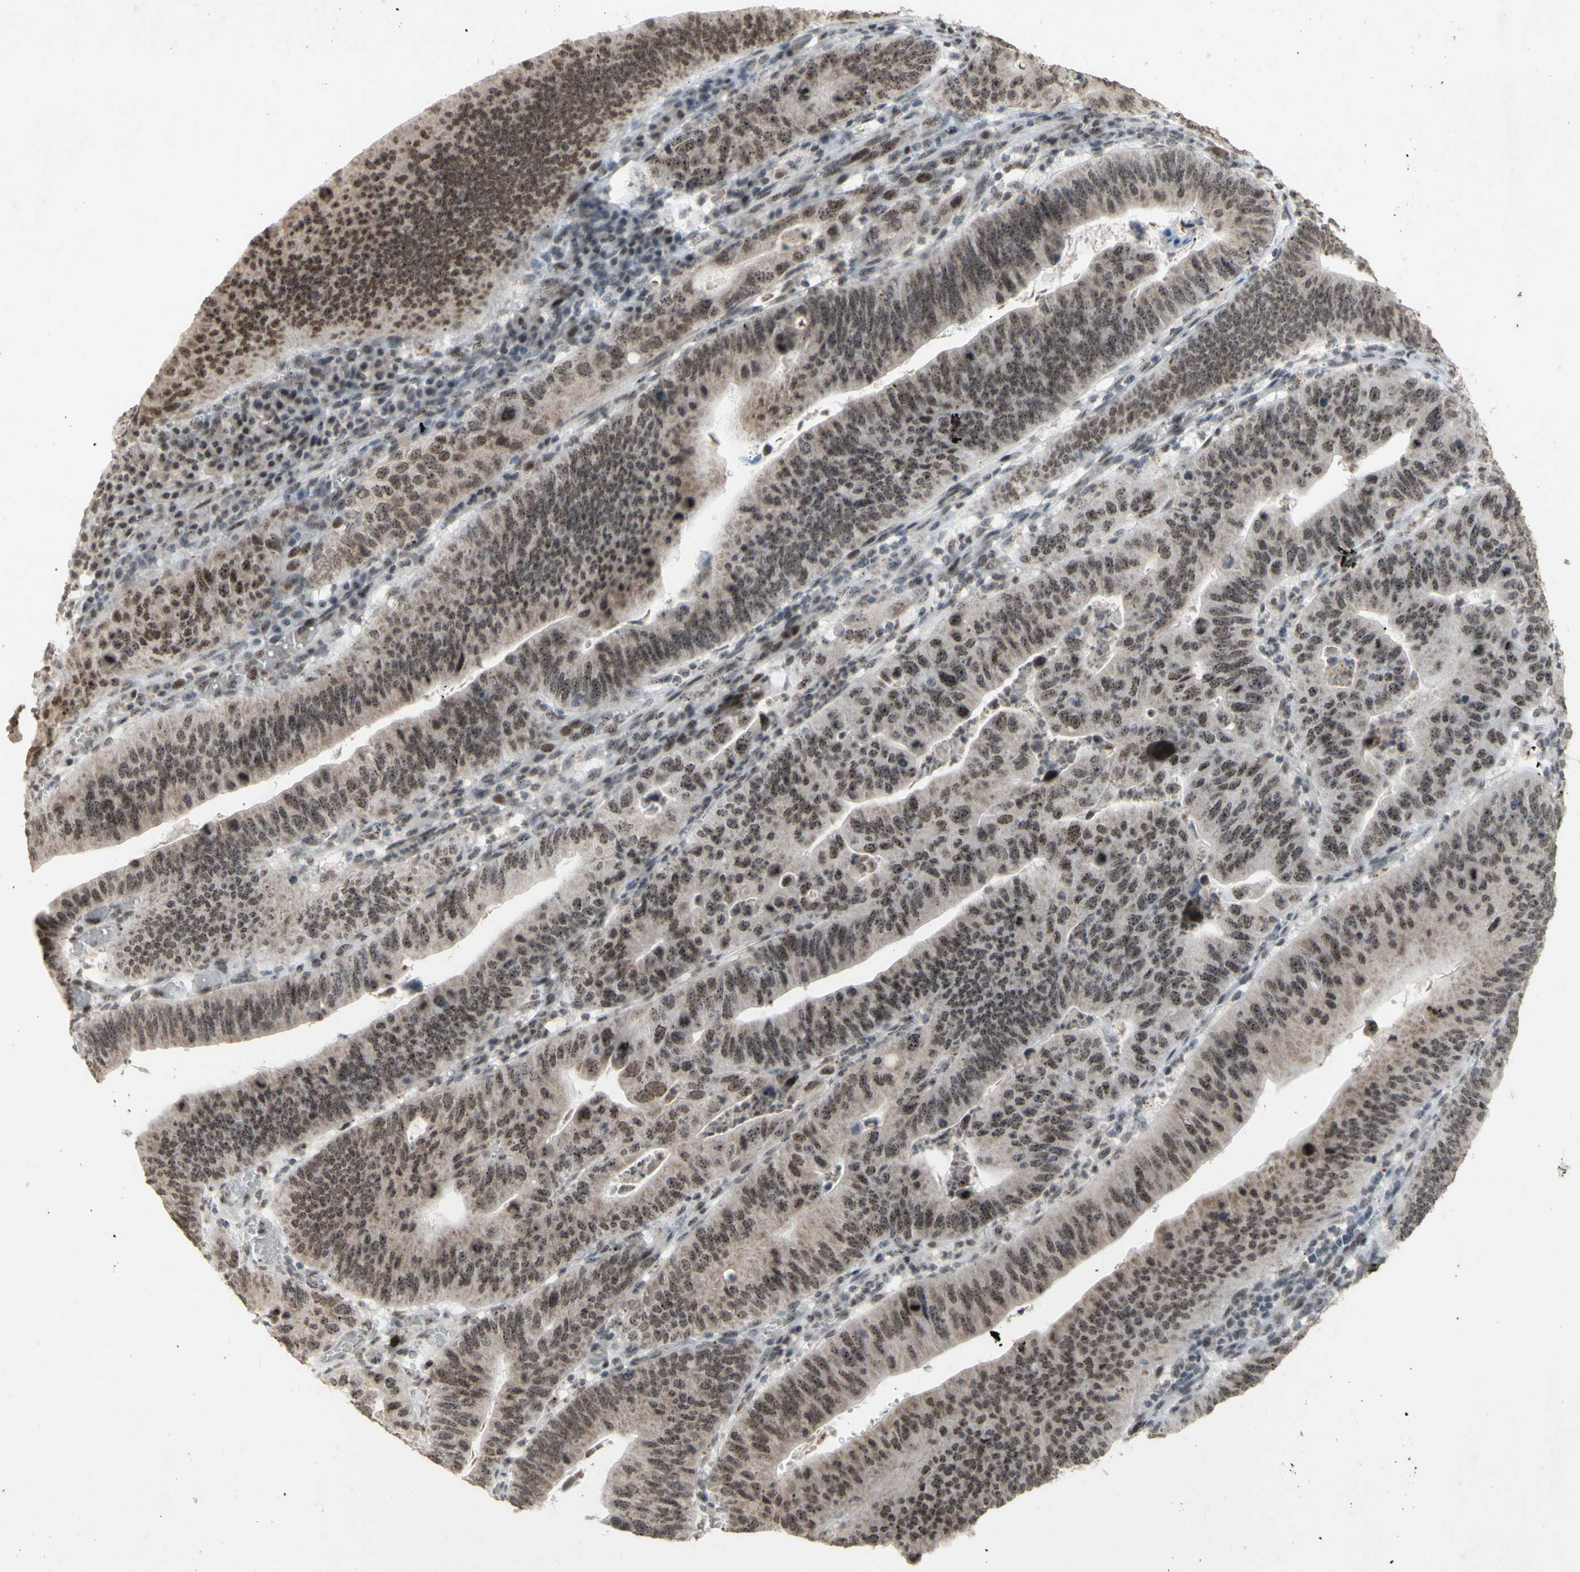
{"staining": {"intensity": "strong", "quantity": ">75%", "location": "nuclear"}, "tissue": "stomach cancer", "cell_type": "Tumor cells", "image_type": "cancer", "snomed": [{"axis": "morphology", "description": "Adenocarcinoma, NOS"}, {"axis": "topography", "description": "Stomach"}], "caption": "High-power microscopy captured an IHC photomicrograph of adenocarcinoma (stomach), revealing strong nuclear positivity in about >75% of tumor cells. Nuclei are stained in blue.", "gene": "CENPB", "patient": {"sex": "male", "age": 59}}